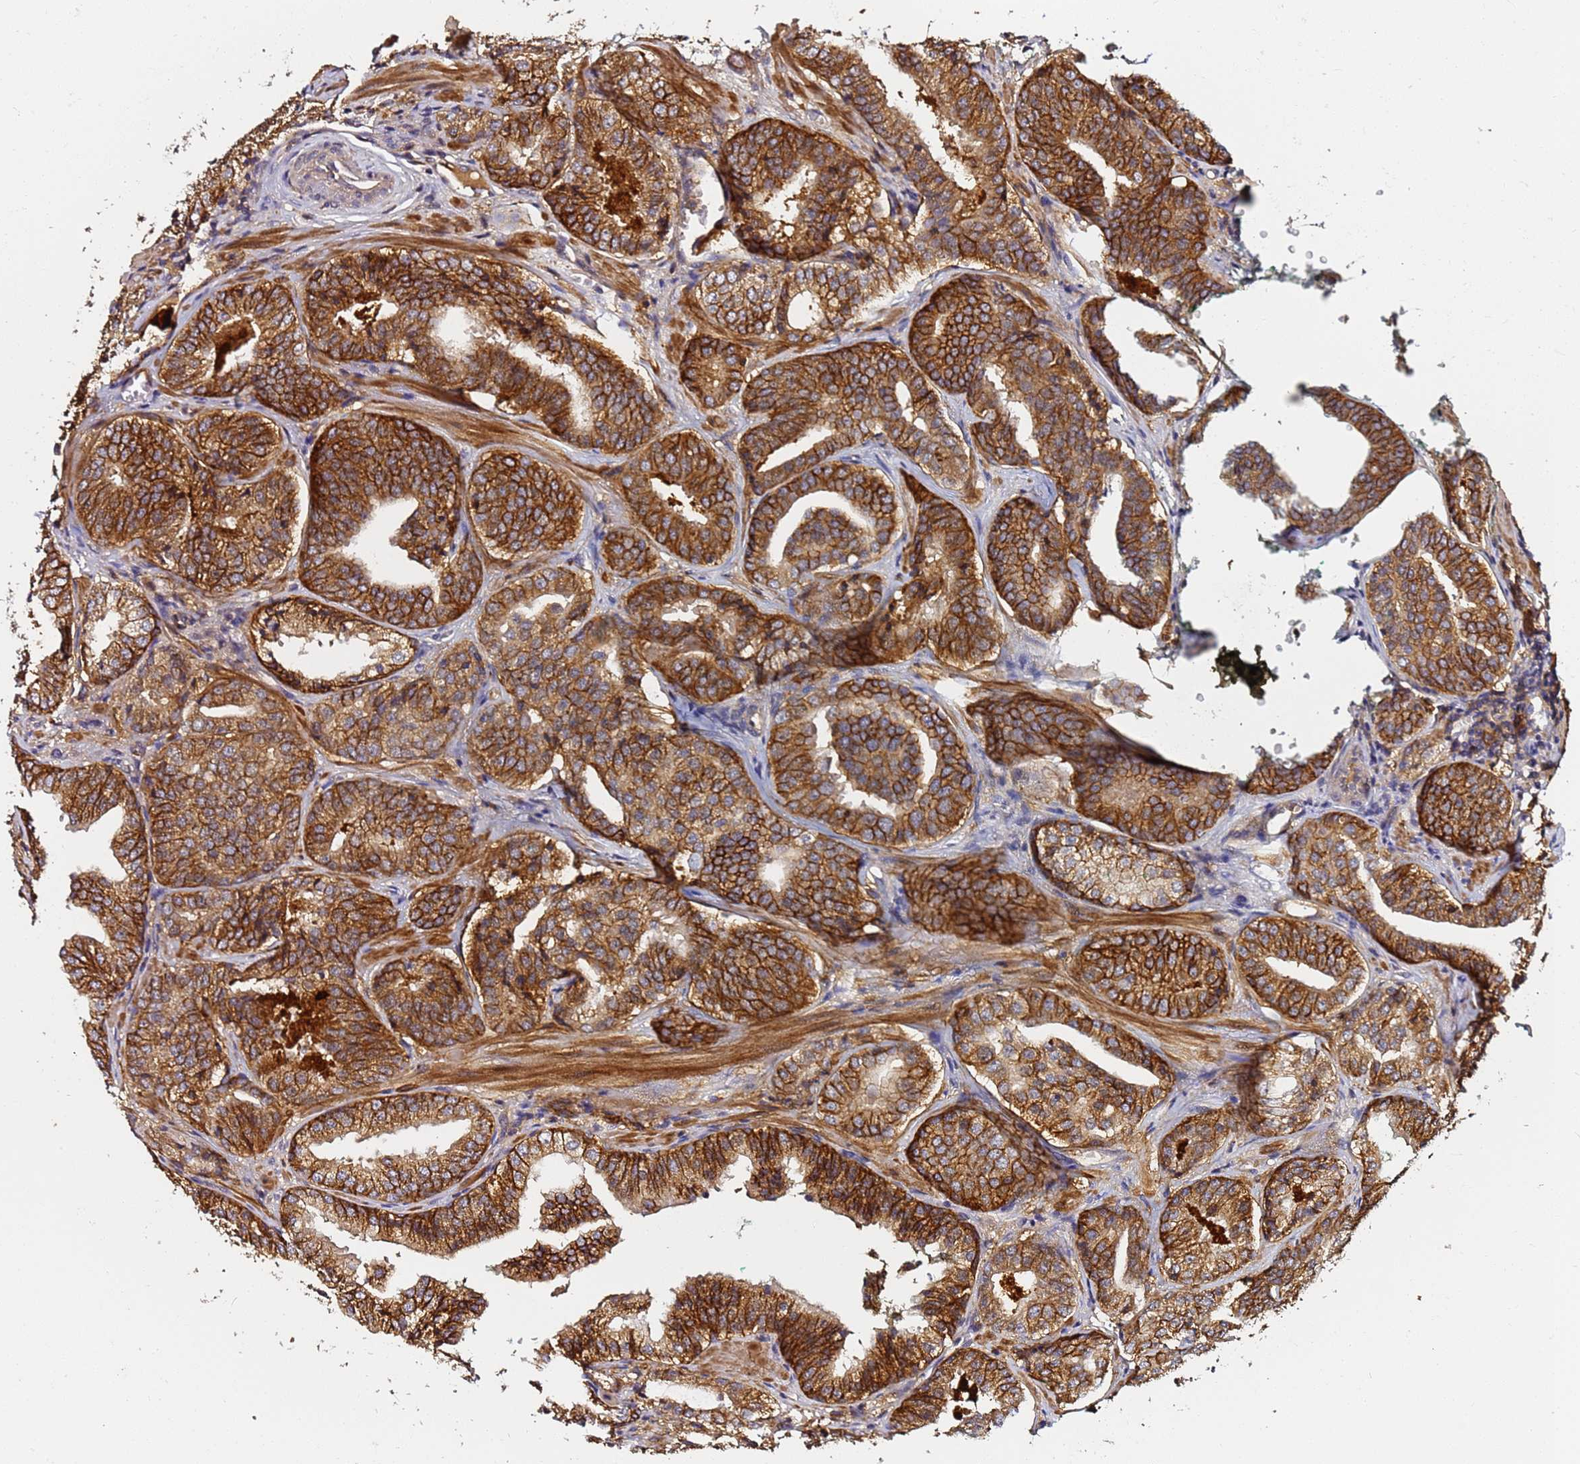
{"staining": {"intensity": "strong", "quantity": ">75%", "location": "cytoplasmic/membranous"}, "tissue": "prostate cancer", "cell_type": "Tumor cells", "image_type": "cancer", "snomed": [{"axis": "morphology", "description": "Adenocarcinoma, Low grade"}, {"axis": "topography", "description": "Prostate"}], "caption": "There is high levels of strong cytoplasmic/membranous expression in tumor cells of prostate low-grade adenocarcinoma, as demonstrated by immunohistochemical staining (brown color).", "gene": "LRRC69", "patient": {"sex": "male", "age": 60}}